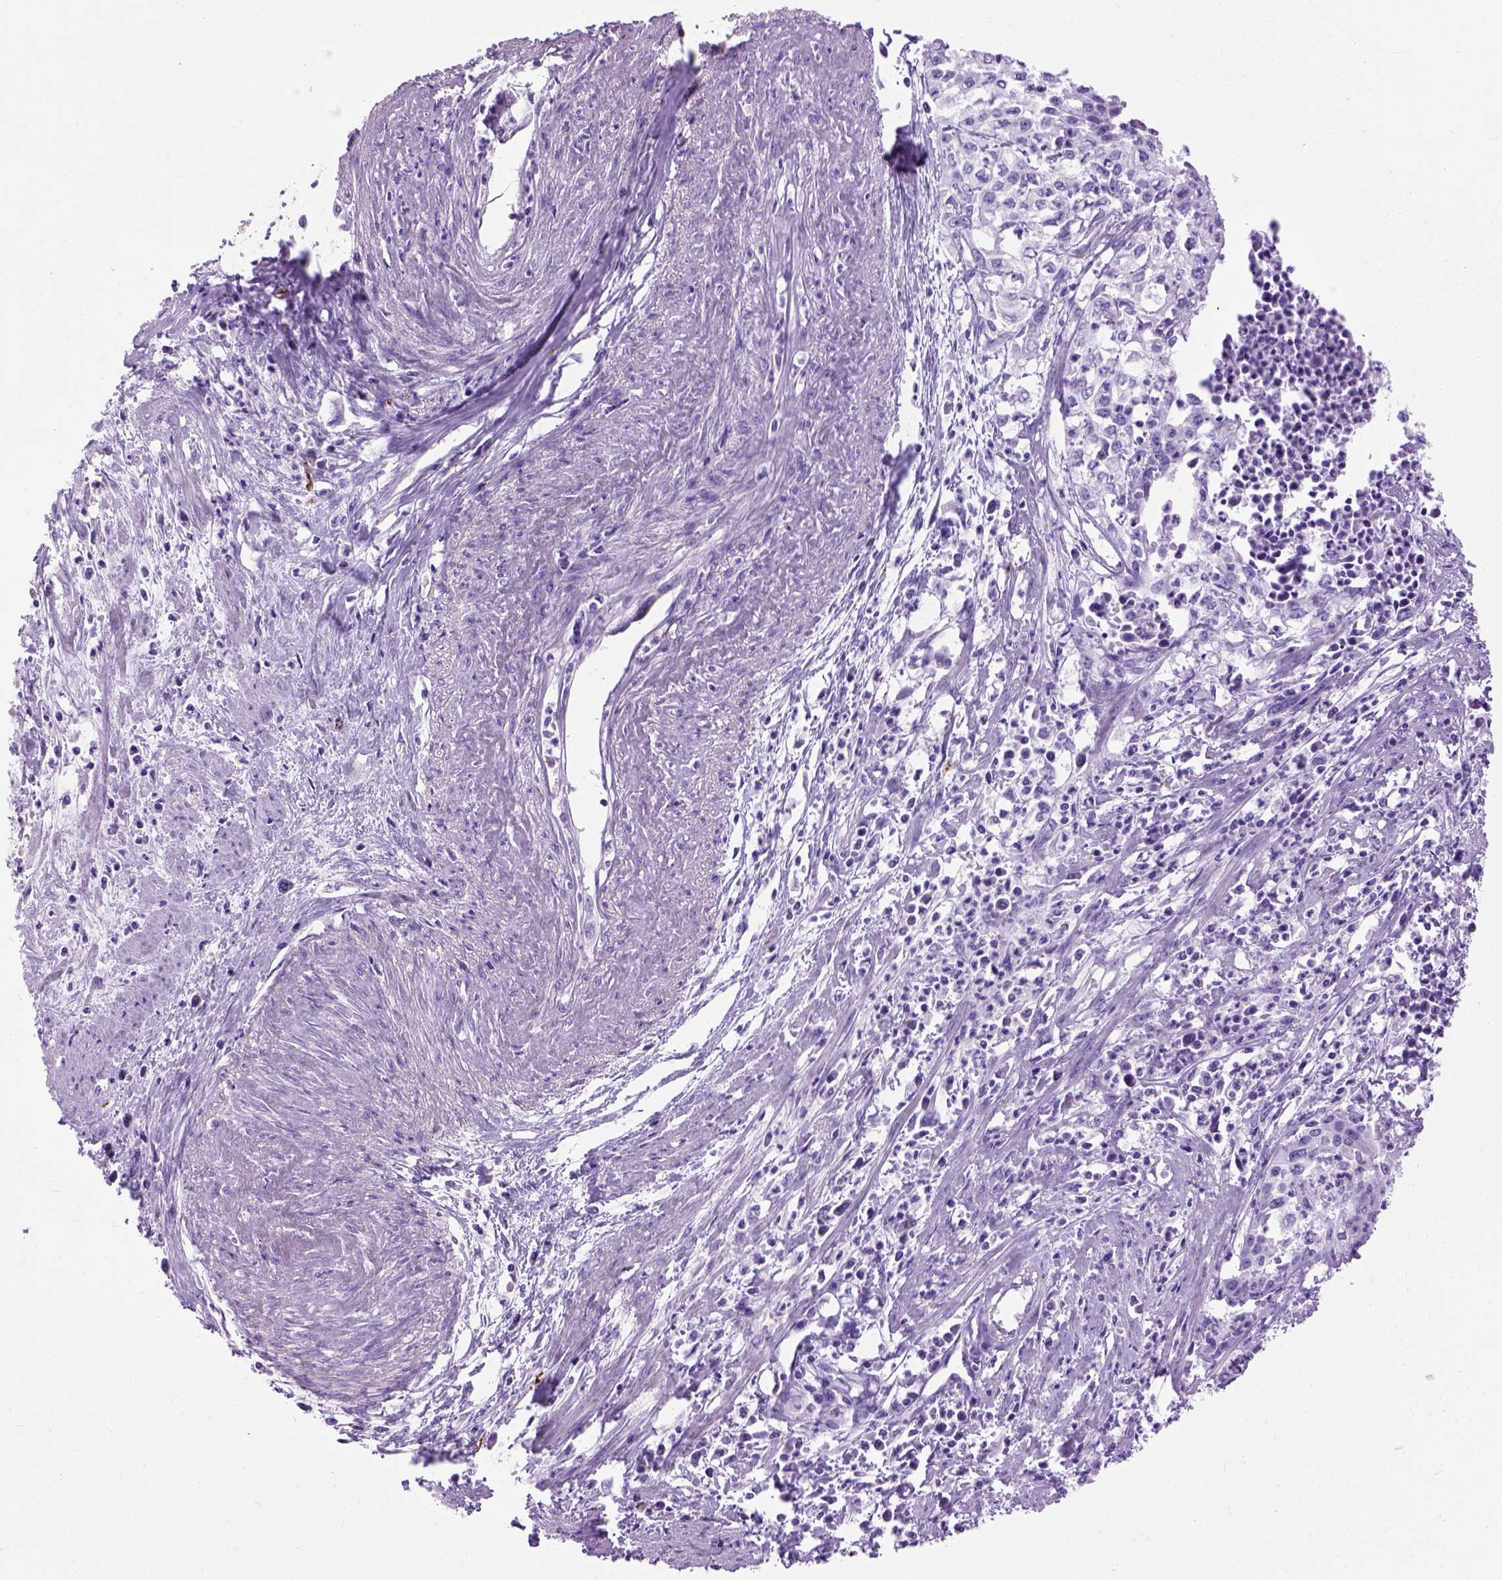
{"staining": {"intensity": "negative", "quantity": "none", "location": "none"}, "tissue": "cervical cancer", "cell_type": "Tumor cells", "image_type": "cancer", "snomed": [{"axis": "morphology", "description": "Squamous cell carcinoma, NOS"}, {"axis": "topography", "description": "Cervix"}], "caption": "This is a histopathology image of IHC staining of cervical cancer (squamous cell carcinoma), which shows no positivity in tumor cells.", "gene": "MAPT", "patient": {"sex": "female", "age": 39}}